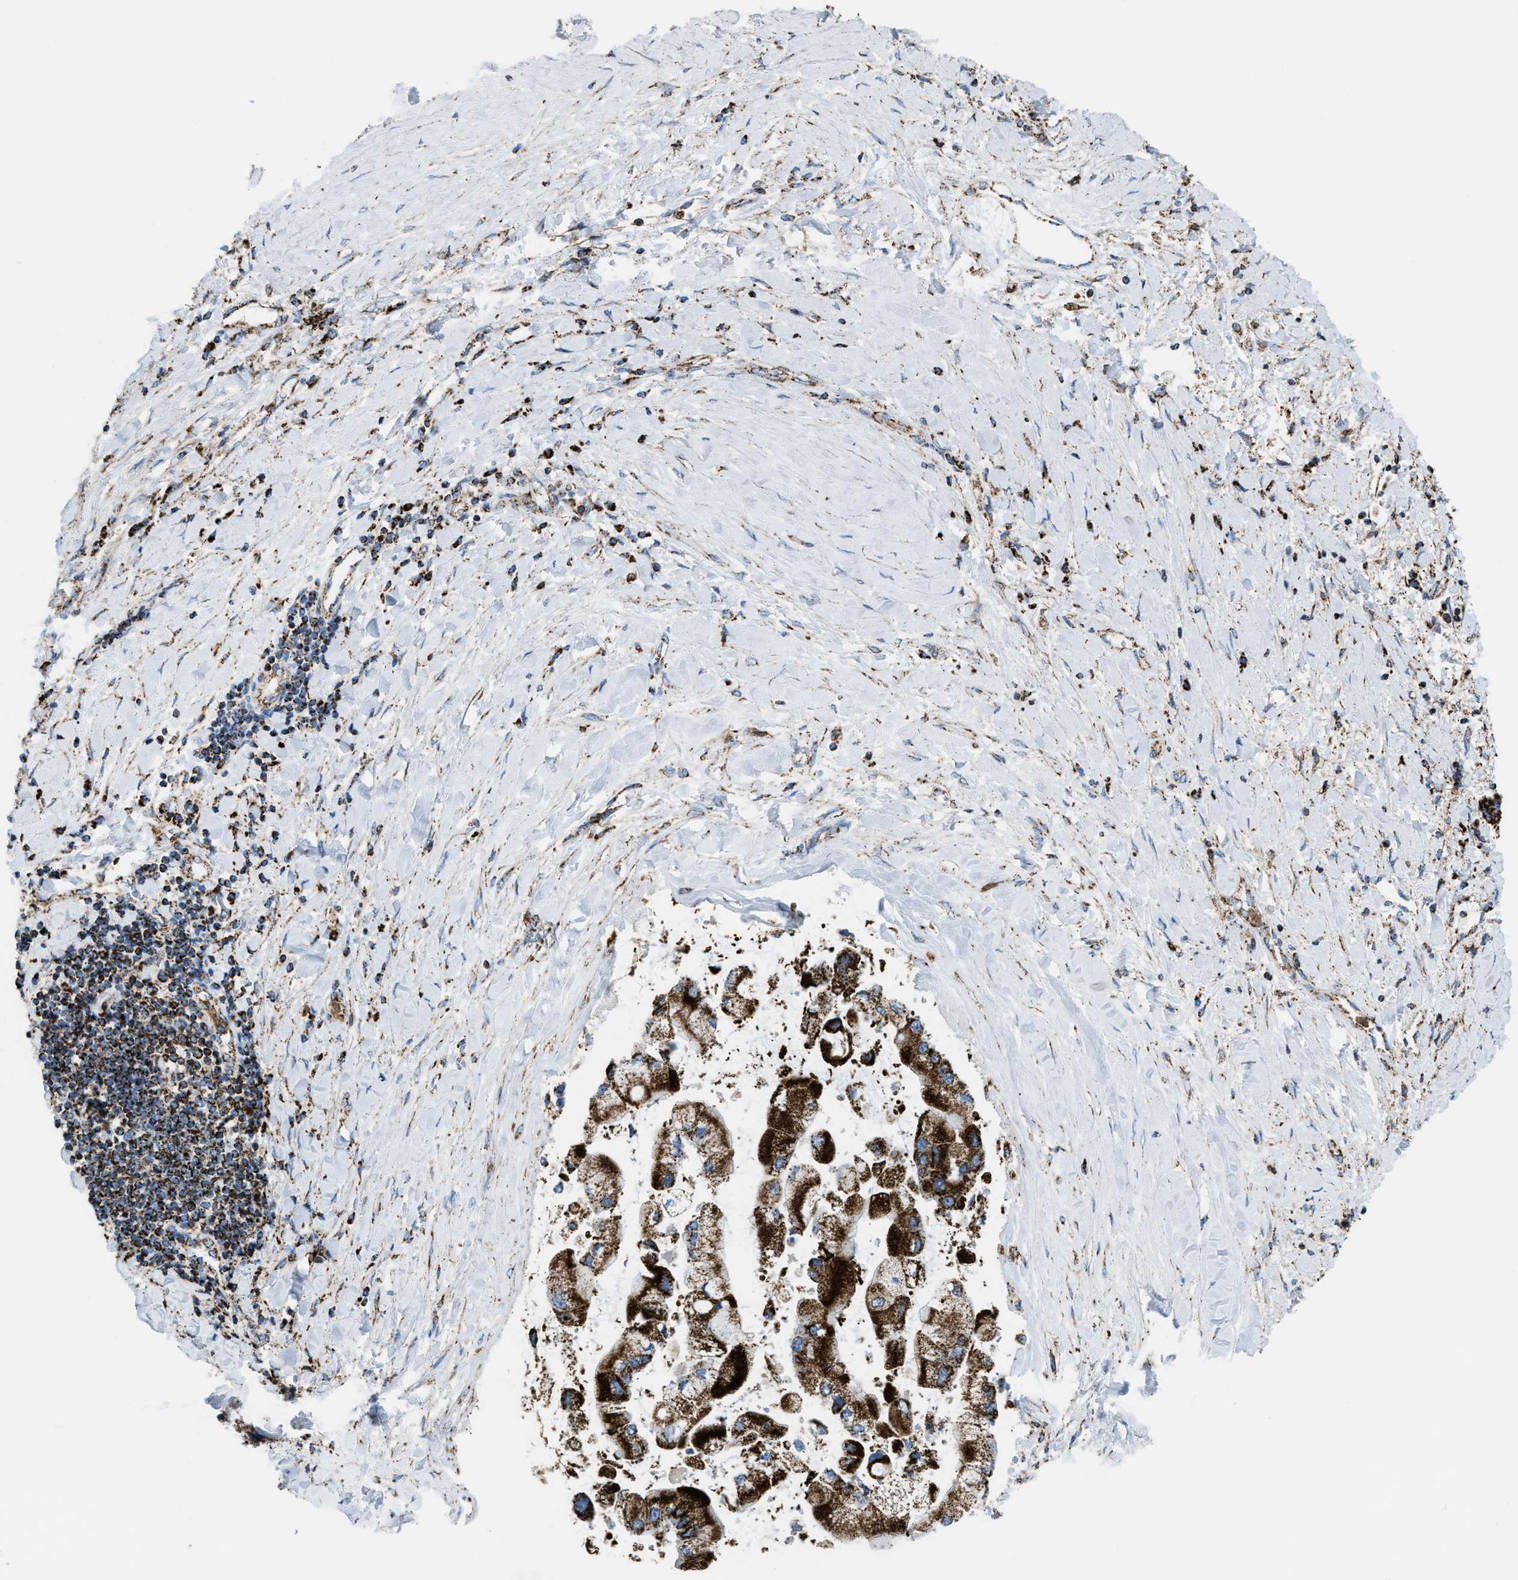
{"staining": {"intensity": "strong", "quantity": ">75%", "location": "cytoplasmic/membranous"}, "tissue": "liver cancer", "cell_type": "Tumor cells", "image_type": "cancer", "snomed": [{"axis": "morphology", "description": "Cholangiocarcinoma"}, {"axis": "topography", "description": "Liver"}], "caption": "The micrograph demonstrates staining of liver cancer (cholangiocarcinoma), revealing strong cytoplasmic/membranous protein staining (brown color) within tumor cells.", "gene": "ECHS1", "patient": {"sex": "male", "age": 50}}